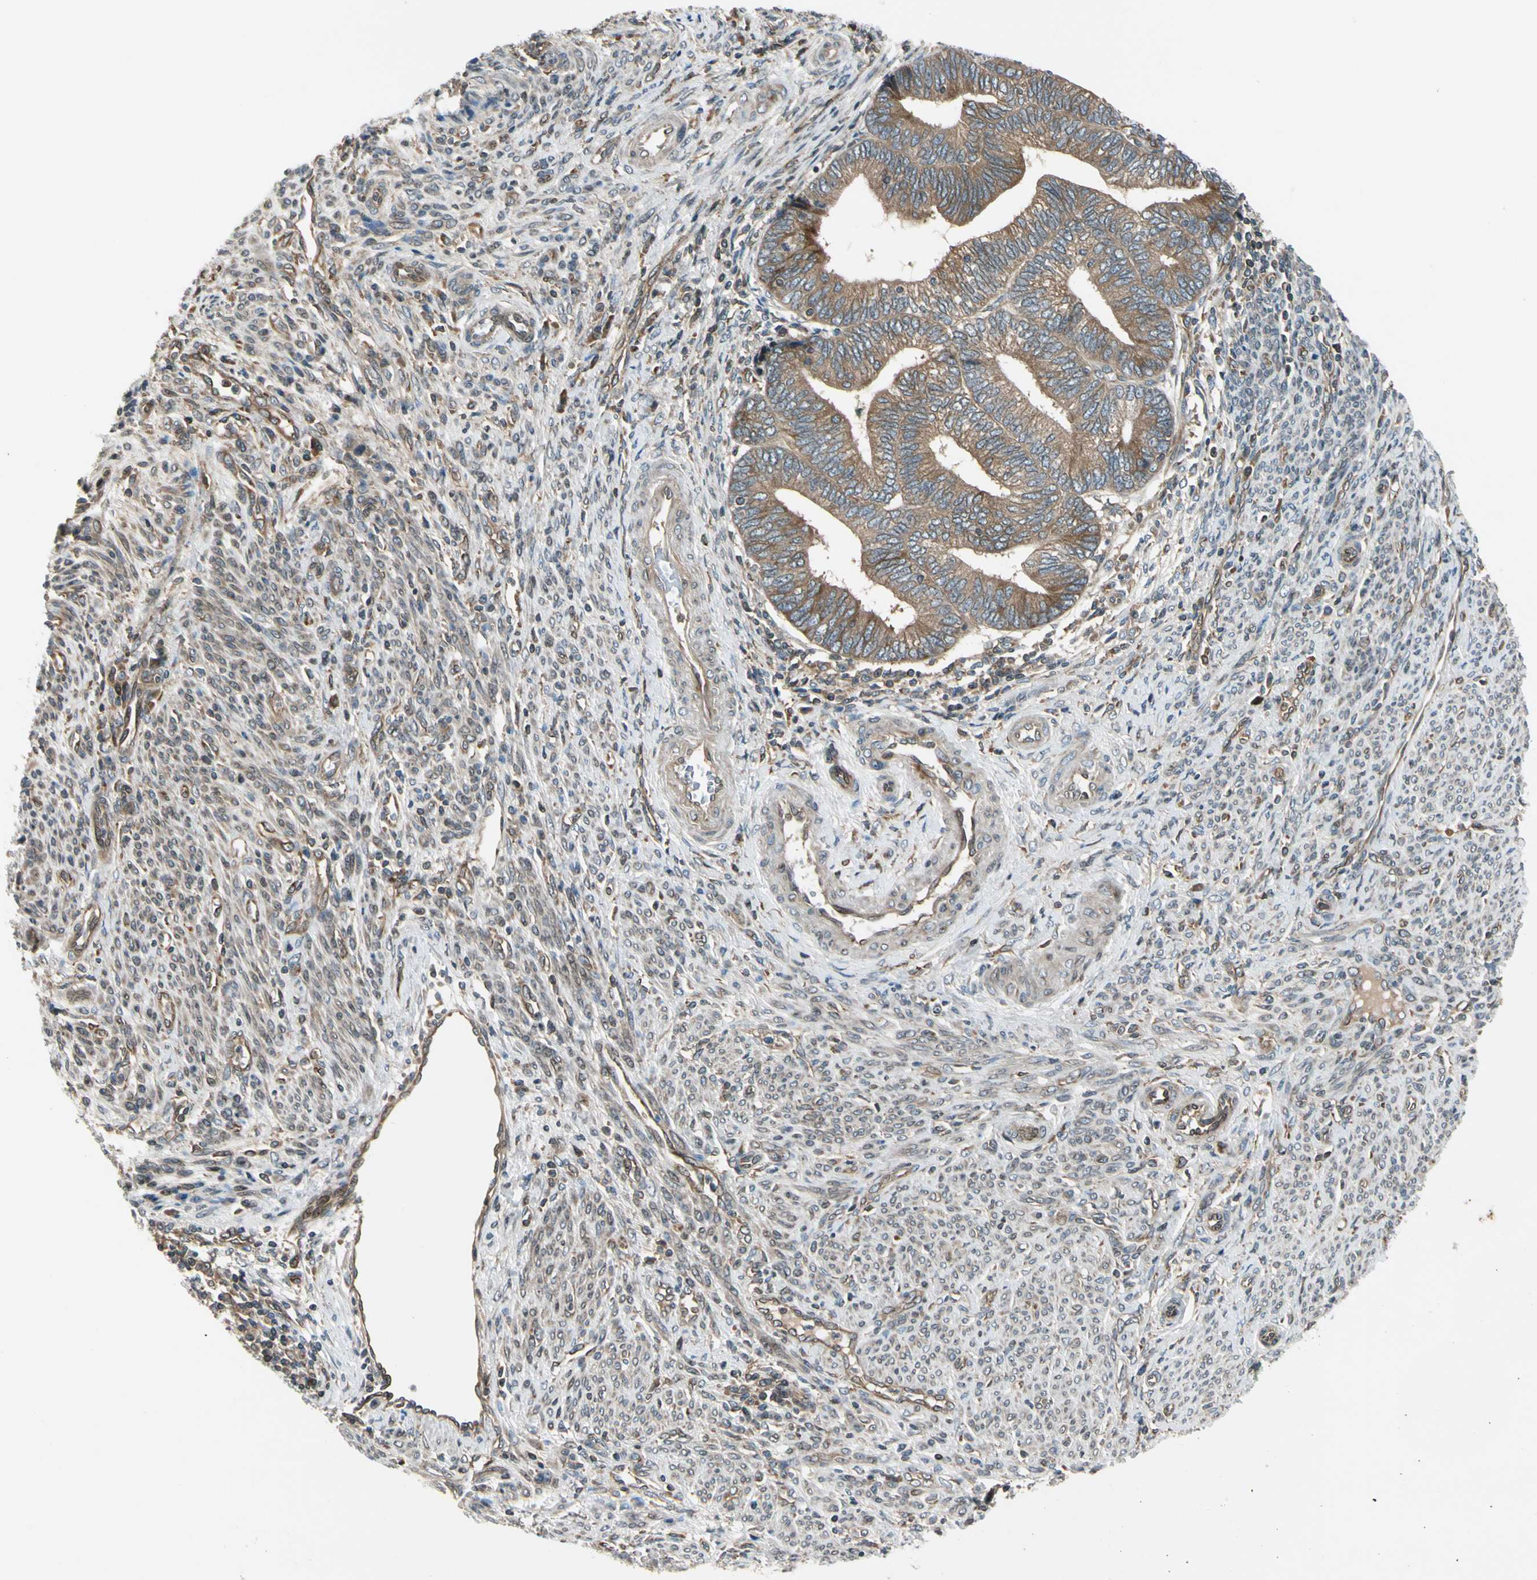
{"staining": {"intensity": "moderate", "quantity": ">75%", "location": "cytoplasmic/membranous"}, "tissue": "endometrial cancer", "cell_type": "Tumor cells", "image_type": "cancer", "snomed": [{"axis": "morphology", "description": "Adenocarcinoma, NOS"}, {"axis": "topography", "description": "Uterus"}, {"axis": "topography", "description": "Endometrium"}], "caption": "Endometrial adenocarcinoma tissue demonstrates moderate cytoplasmic/membranous staining in approximately >75% of tumor cells", "gene": "TRIO", "patient": {"sex": "female", "age": 70}}